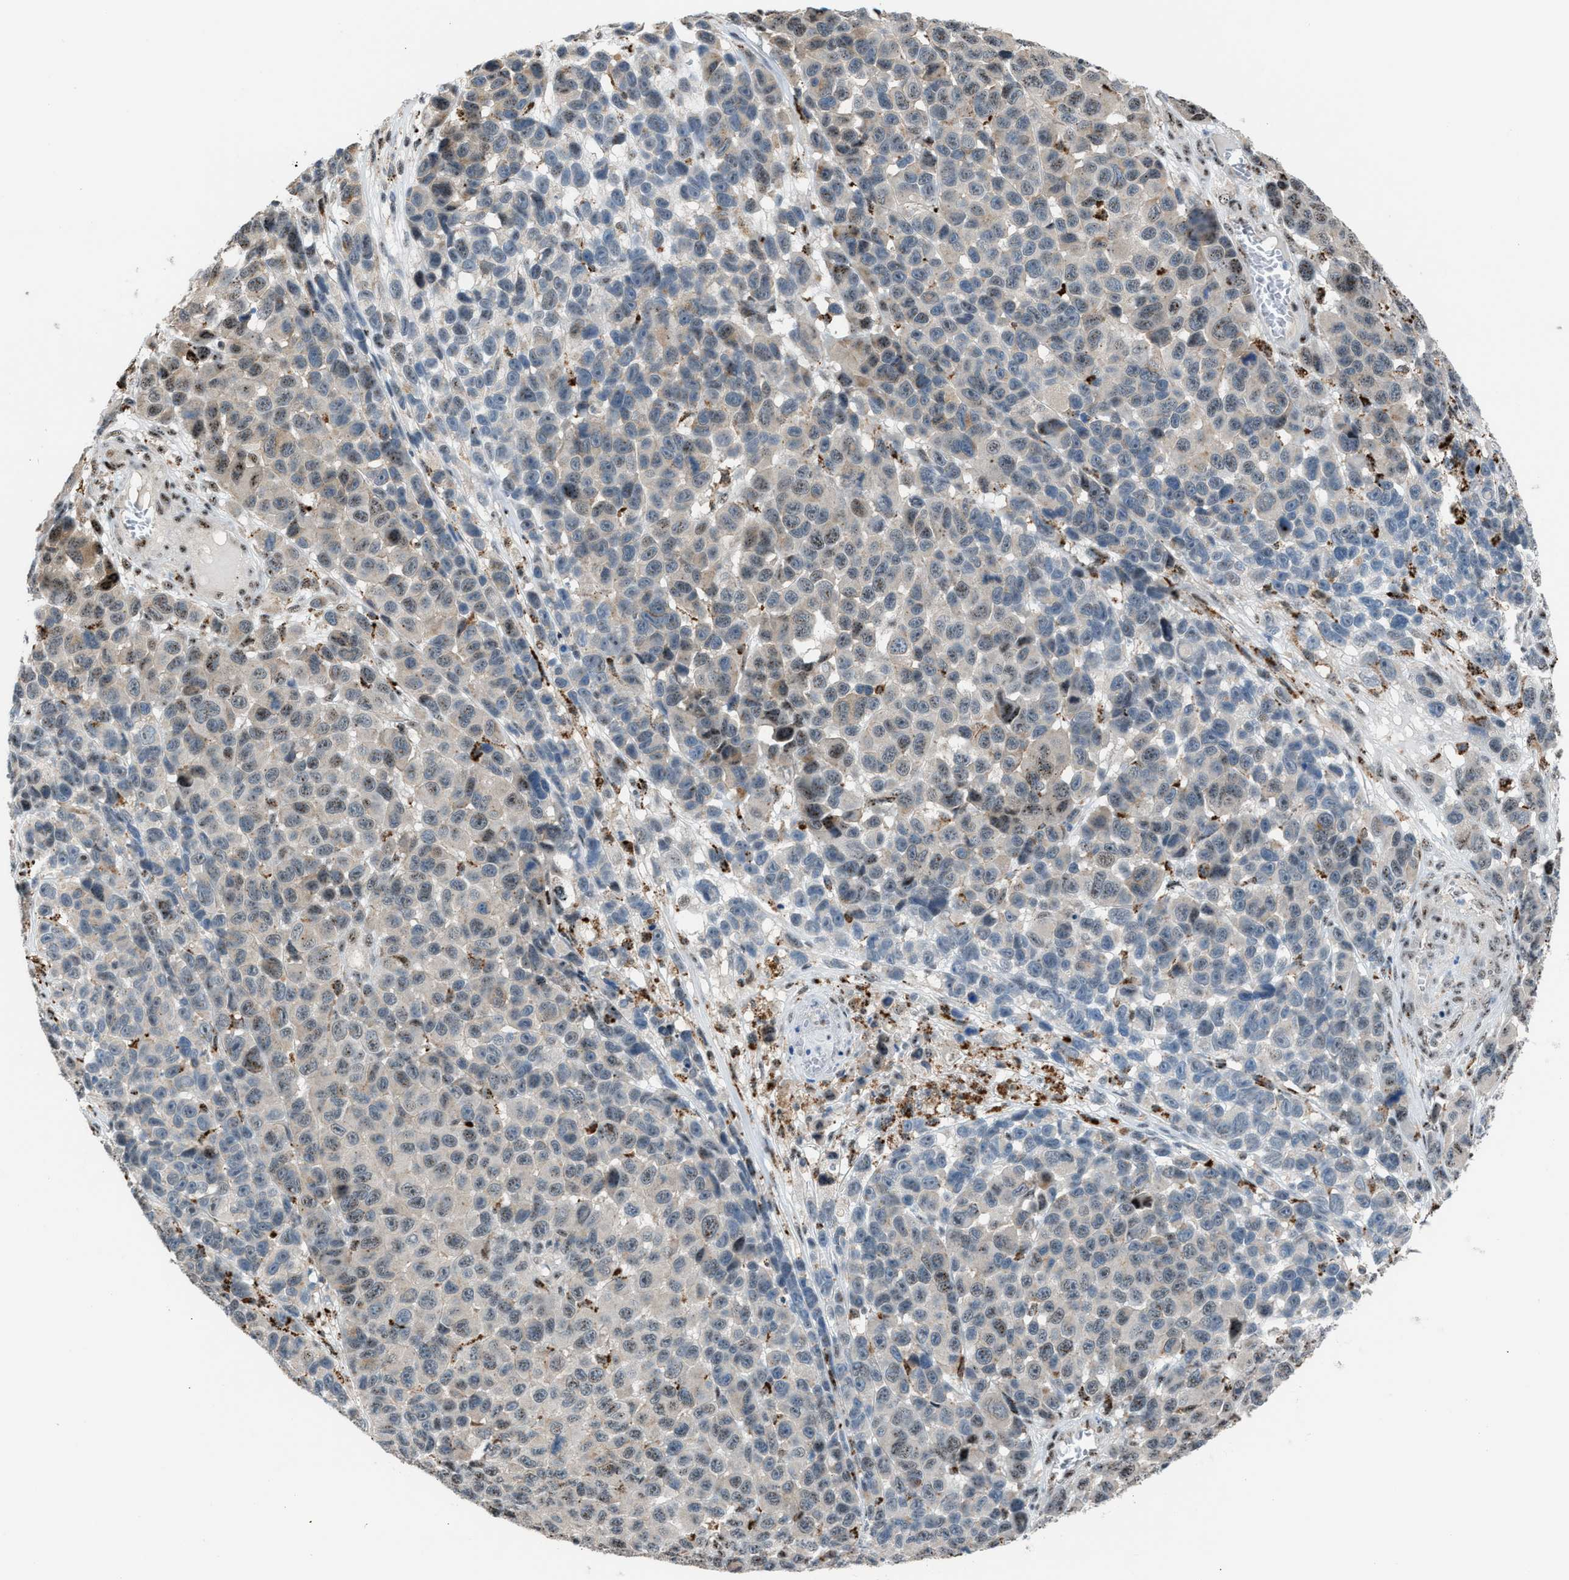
{"staining": {"intensity": "weak", "quantity": "<25%", "location": "nuclear"}, "tissue": "melanoma", "cell_type": "Tumor cells", "image_type": "cancer", "snomed": [{"axis": "morphology", "description": "Malignant melanoma, NOS"}, {"axis": "topography", "description": "Skin"}], "caption": "Melanoma was stained to show a protein in brown. There is no significant expression in tumor cells.", "gene": "CENPP", "patient": {"sex": "male", "age": 53}}